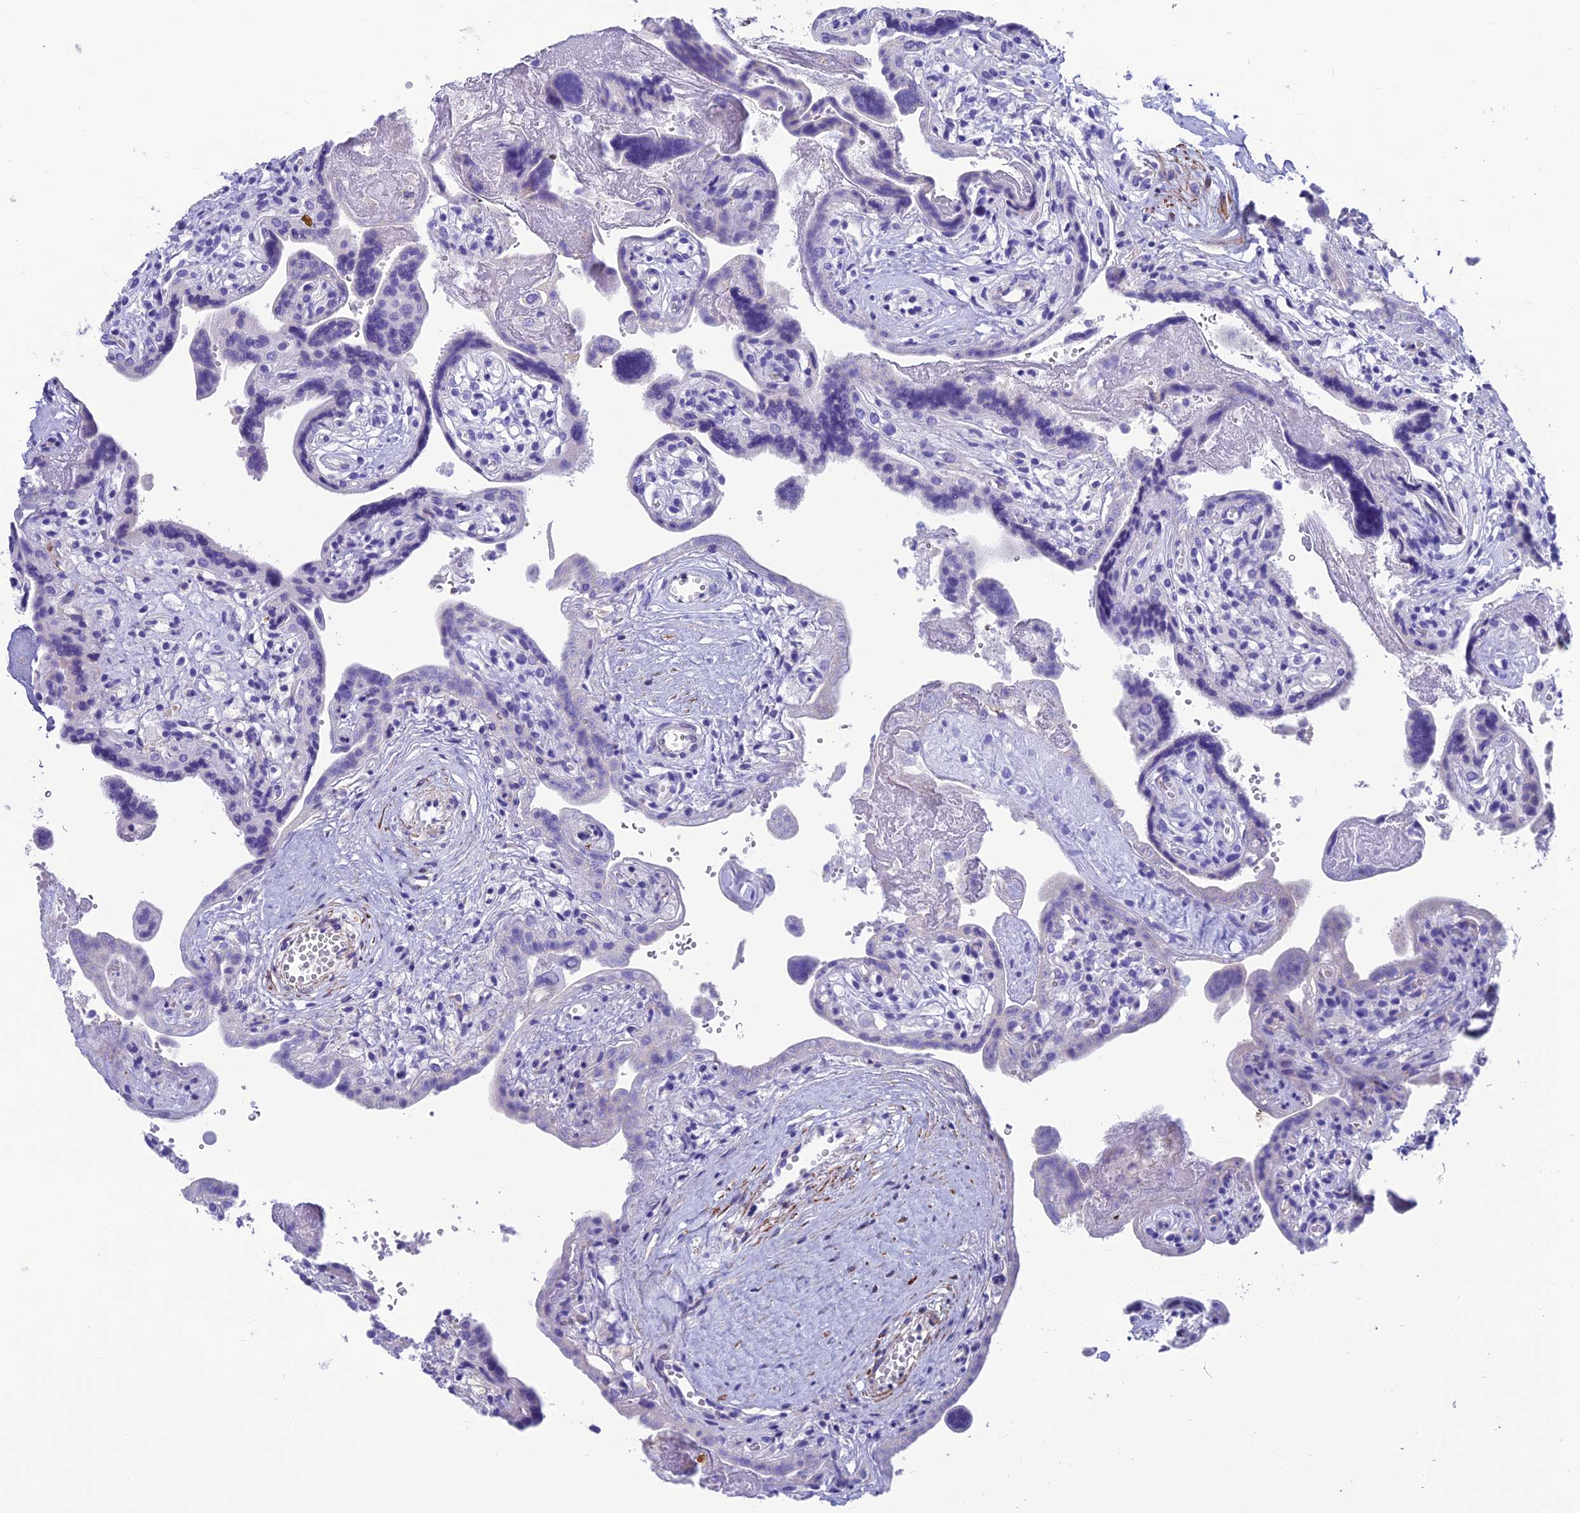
{"staining": {"intensity": "negative", "quantity": "none", "location": "none"}, "tissue": "placenta", "cell_type": "Decidual cells", "image_type": "normal", "snomed": [{"axis": "morphology", "description": "Normal tissue, NOS"}, {"axis": "topography", "description": "Placenta"}], "caption": "Immunohistochemical staining of normal placenta reveals no significant expression in decidual cells. Brightfield microscopy of immunohistochemistry stained with DAB (3,3'-diaminobenzidine) (brown) and hematoxylin (blue), captured at high magnification.", "gene": "GNG11", "patient": {"sex": "female", "age": 37}}